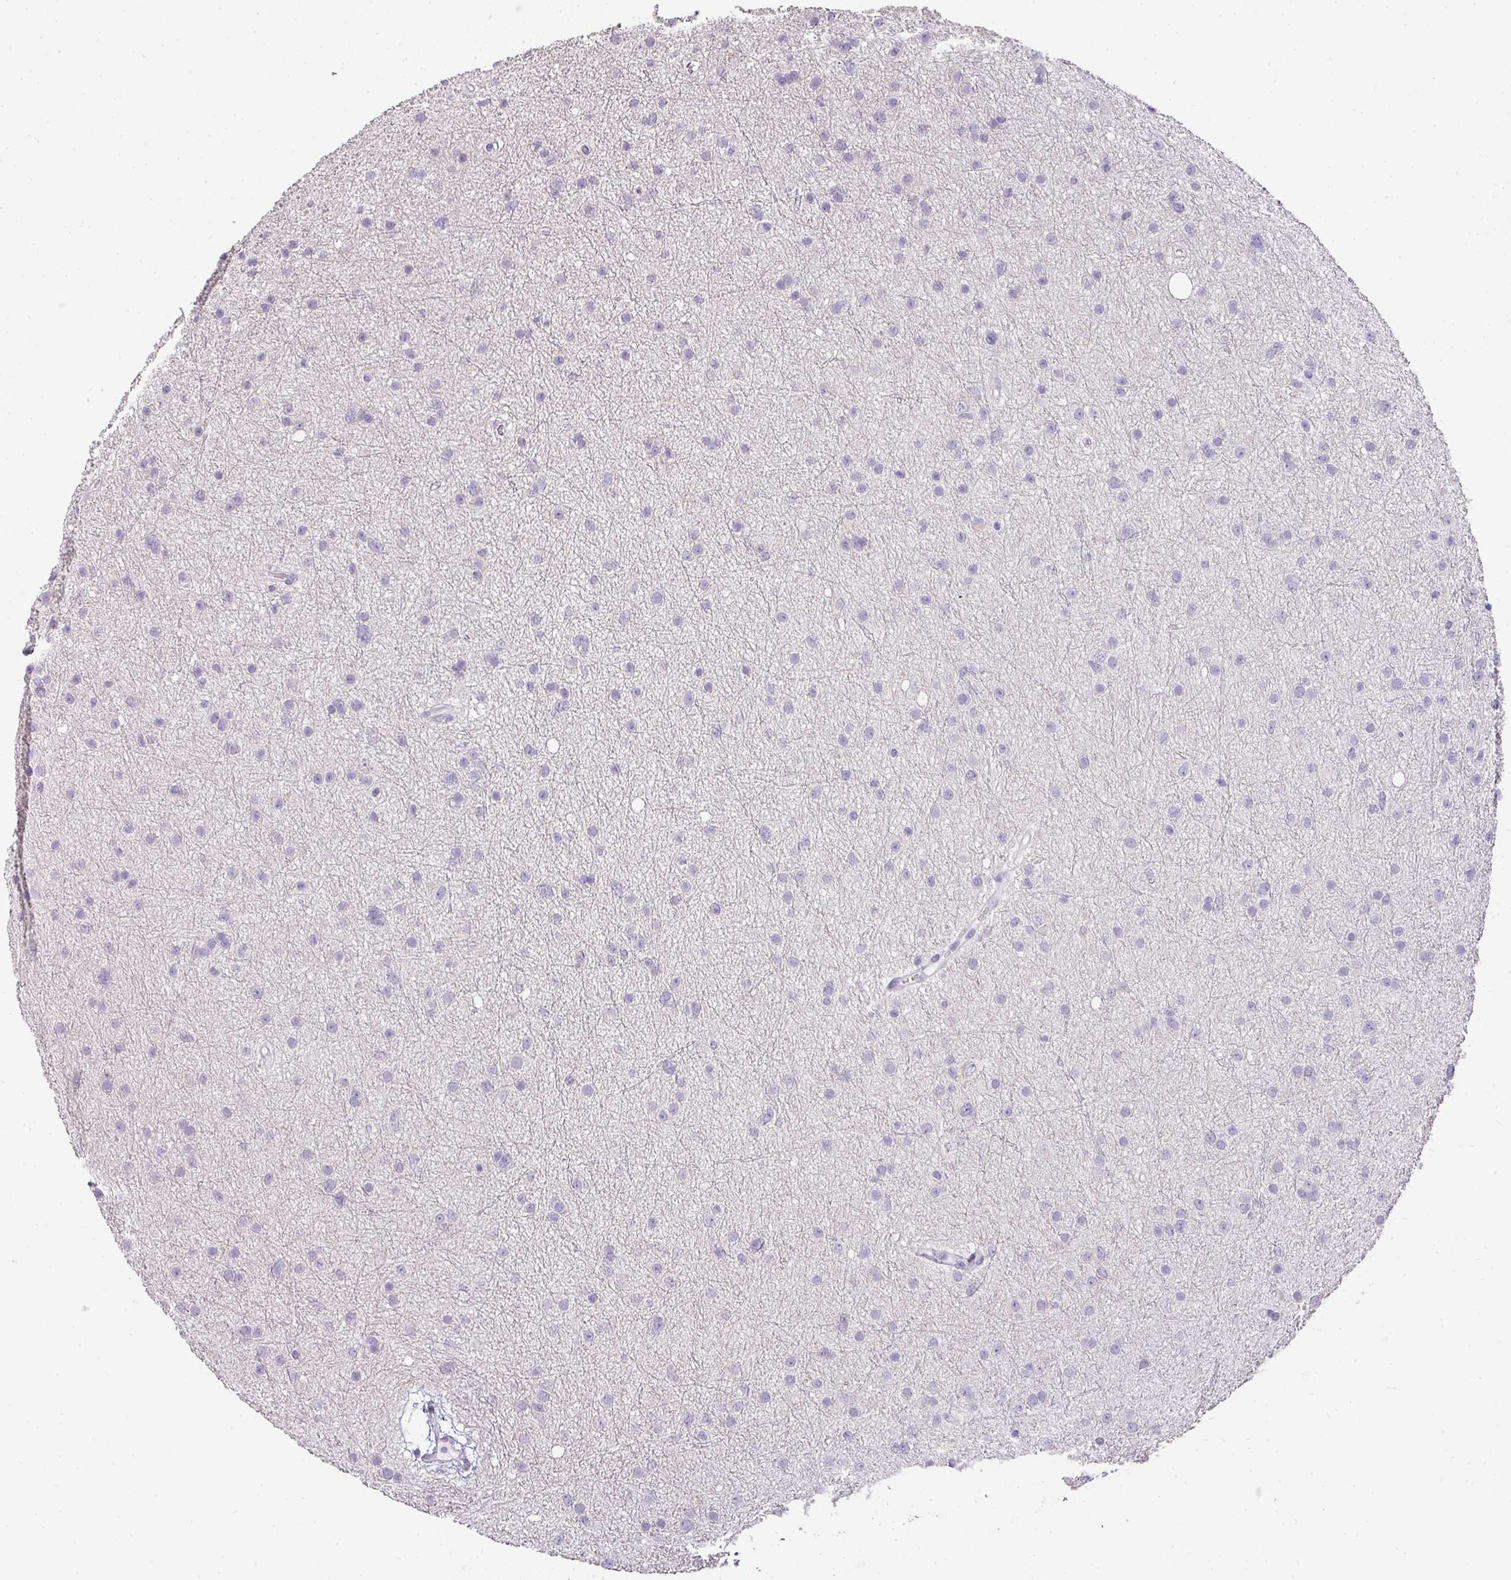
{"staining": {"intensity": "negative", "quantity": "none", "location": "none"}, "tissue": "glioma", "cell_type": "Tumor cells", "image_type": "cancer", "snomed": [{"axis": "morphology", "description": "Glioma, malignant, Low grade"}, {"axis": "topography", "description": "Cerebral cortex"}], "caption": "IHC photomicrograph of neoplastic tissue: human malignant low-grade glioma stained with DAB (3,3'-diaminobenzidine) displays no significant protein staining in tumor cells.", "gene": "CAMP", "patient": {"sex": "female", "age": 39}}